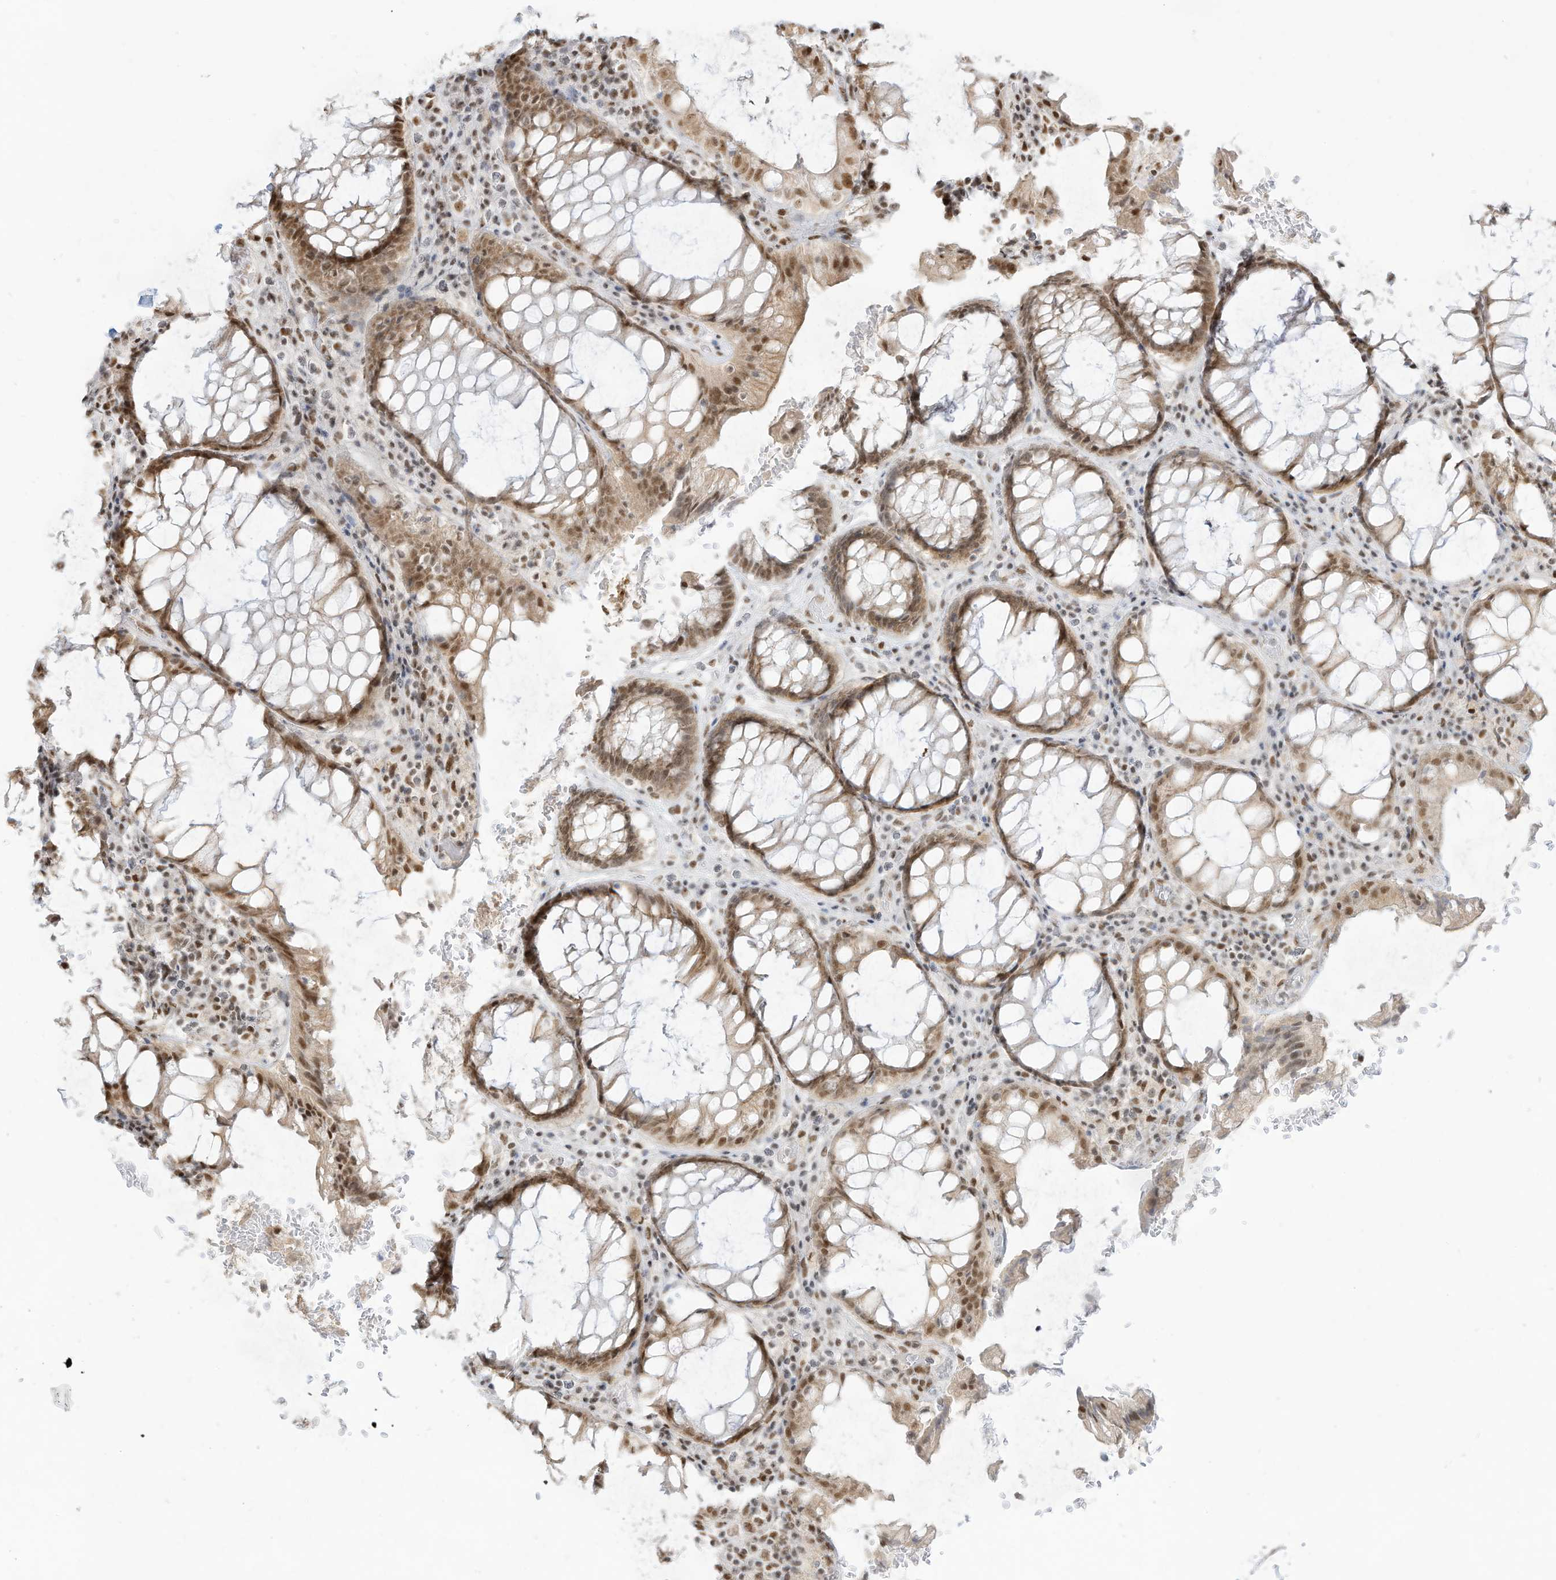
{"staining": {"intensity": "moderate", "quantity": ">75%", "location": "cytoplasmic/membranous,nuclear"}, "tissue": "rectum", "cell_type": "Glandular cells", "image_type": "normal", "snomed": [{"axis": "morphology", "description": "Normal tissue, NOS"}, {"axis": "topography", "description": "Rectum"}], "caption": "Immunohistochemistry (DAB) staining of normal human rectum exhibits moderate cytoplasmic/membranous,nuclear protein expression in about >75% of glandular cells.", "gene": "NHSL1", "patient": {"sex": "male", "age": 64}}